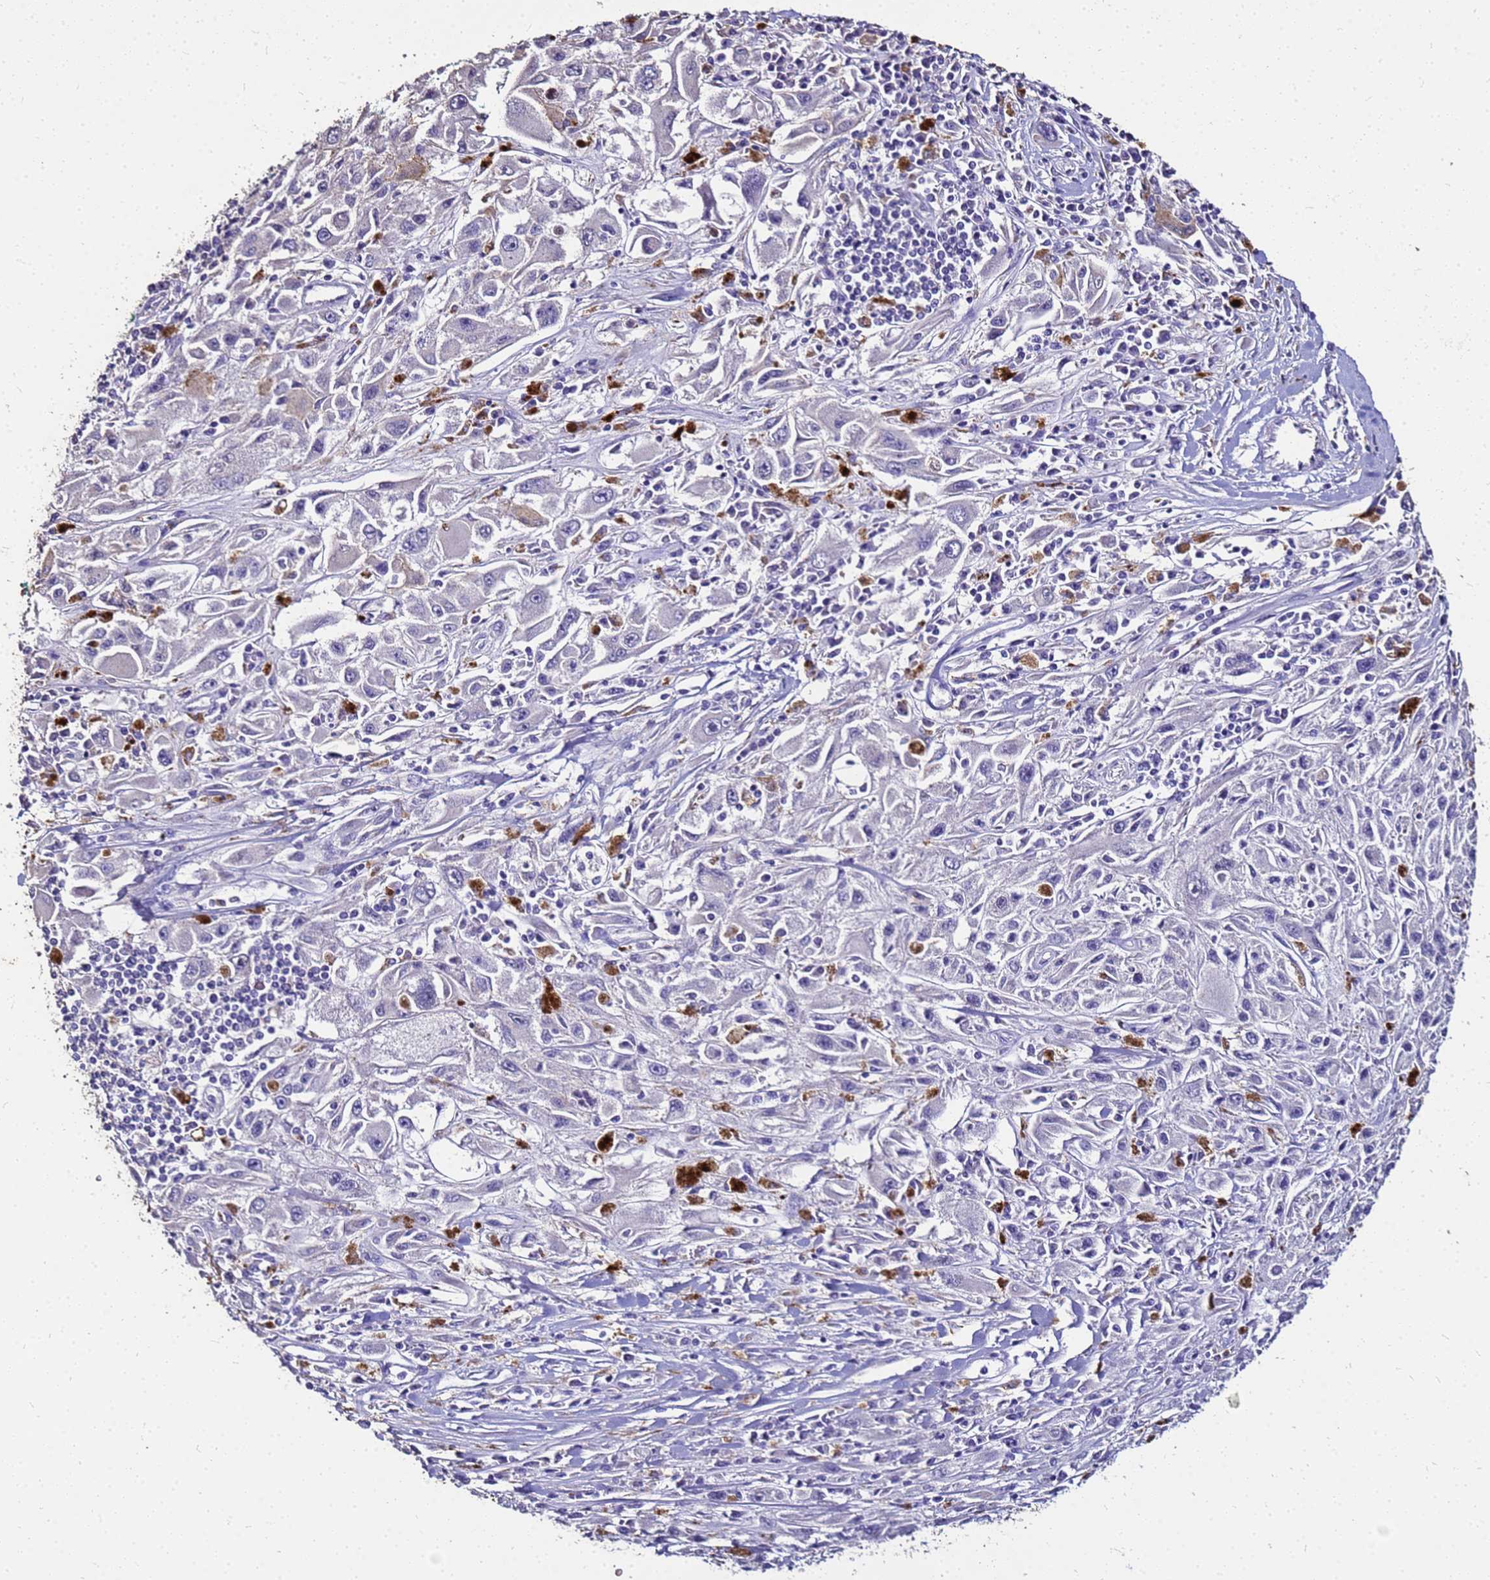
{"staining": {"intensity": "negative", "quantity": "none", "location": "none"}, "tissue": "melanoma", "cell_type": "Tumor cells", "image_type": "cancer", "snomed": [{"axis": "morphology", "description": "Malignant melanoma, Metastatic site"}, {"axis": "topography", "description": "Skin"}], "caption": "This is a histopathology image of immunohistochemistry staining of melanoma, which shows no expression in tumor cells.", "gene": "S100A2", "patient": {"sex": "male", "age": 53}}